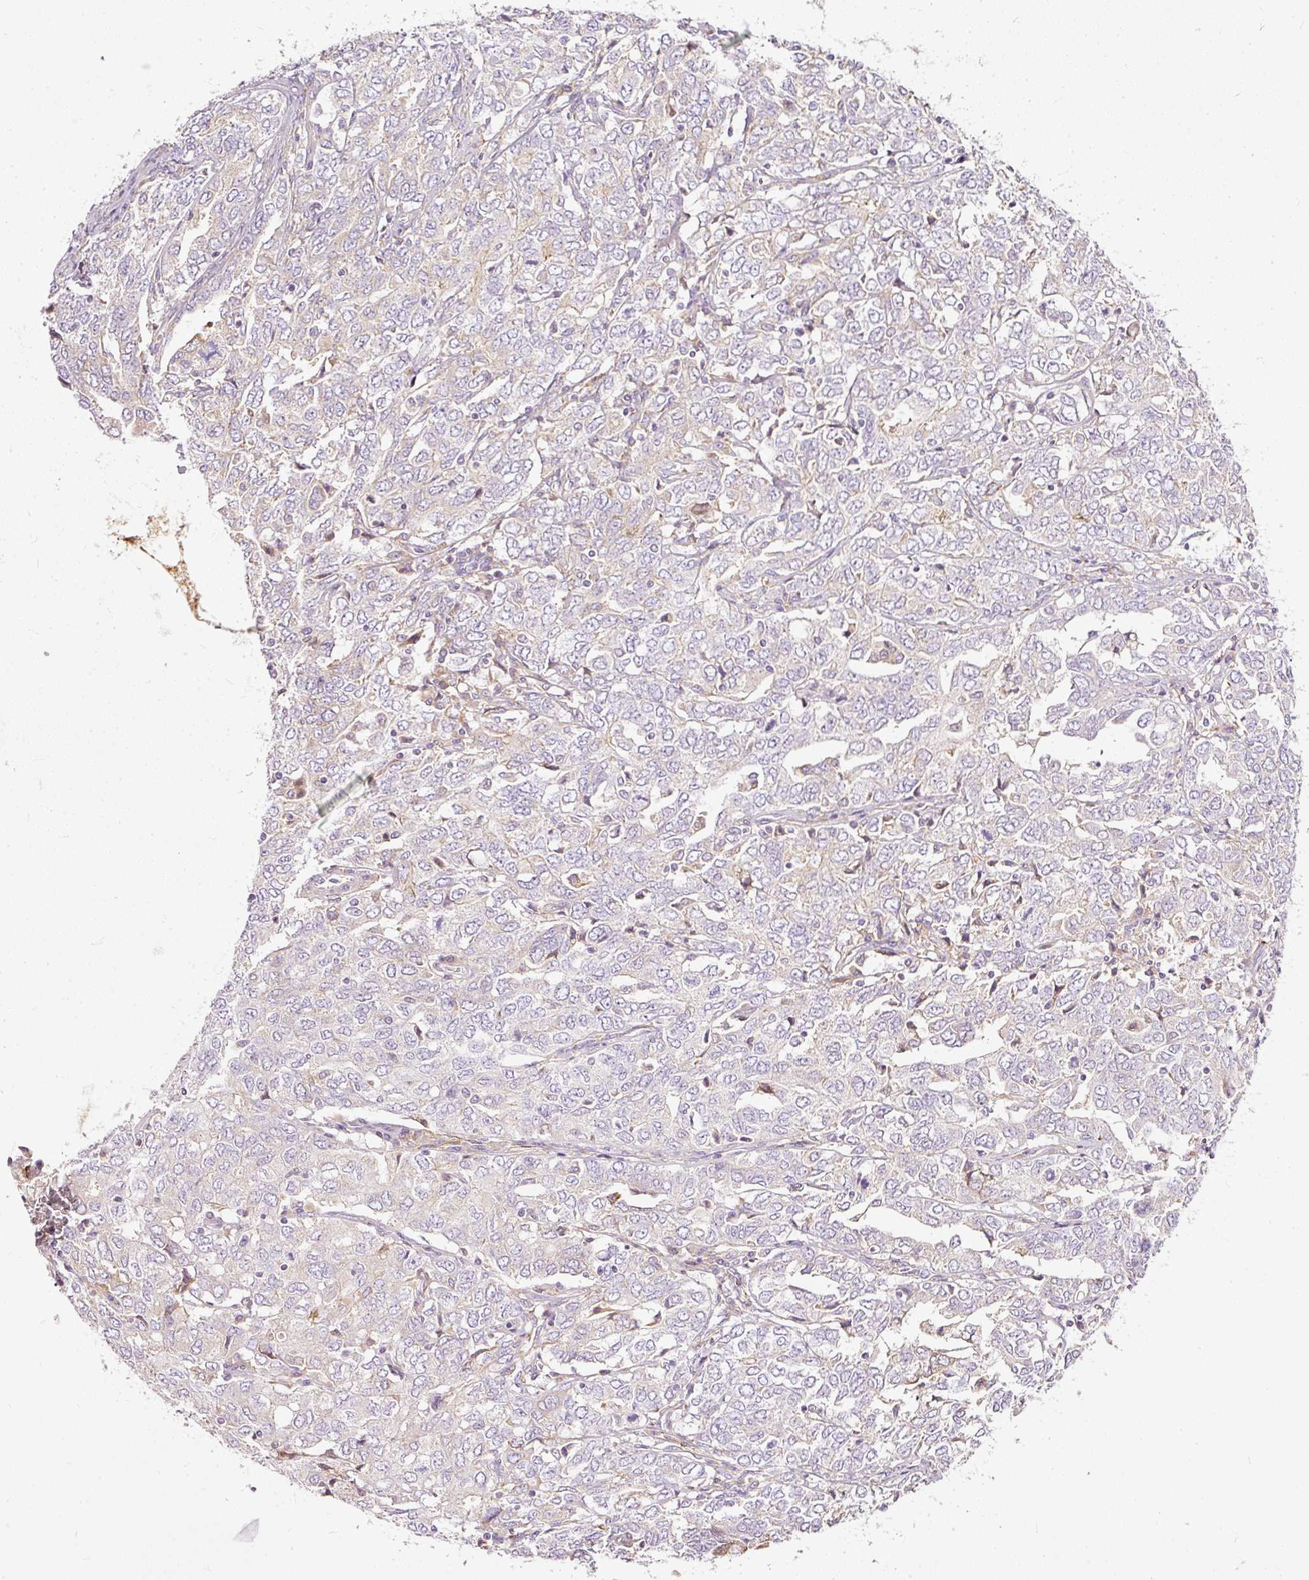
{"staining": {"intensity": "negative", "quantity": "none", "location": "none"}, "tissue": "ovarian cancer", "cell_type": "Tumor cells", "image_type": "cancer", "snomed": [{"axis": "morphology", "description": "Carcinoma, endometroid"}, {"axis": "topography", "description": "Ovary"}], "caption": "There is no significant positivity in tumor cells of ovarian cancer. (IHC, brightfield microscopy, high magnification).", "gene": "PAQR9", "patient": {"sex": "female", "age": 62}}